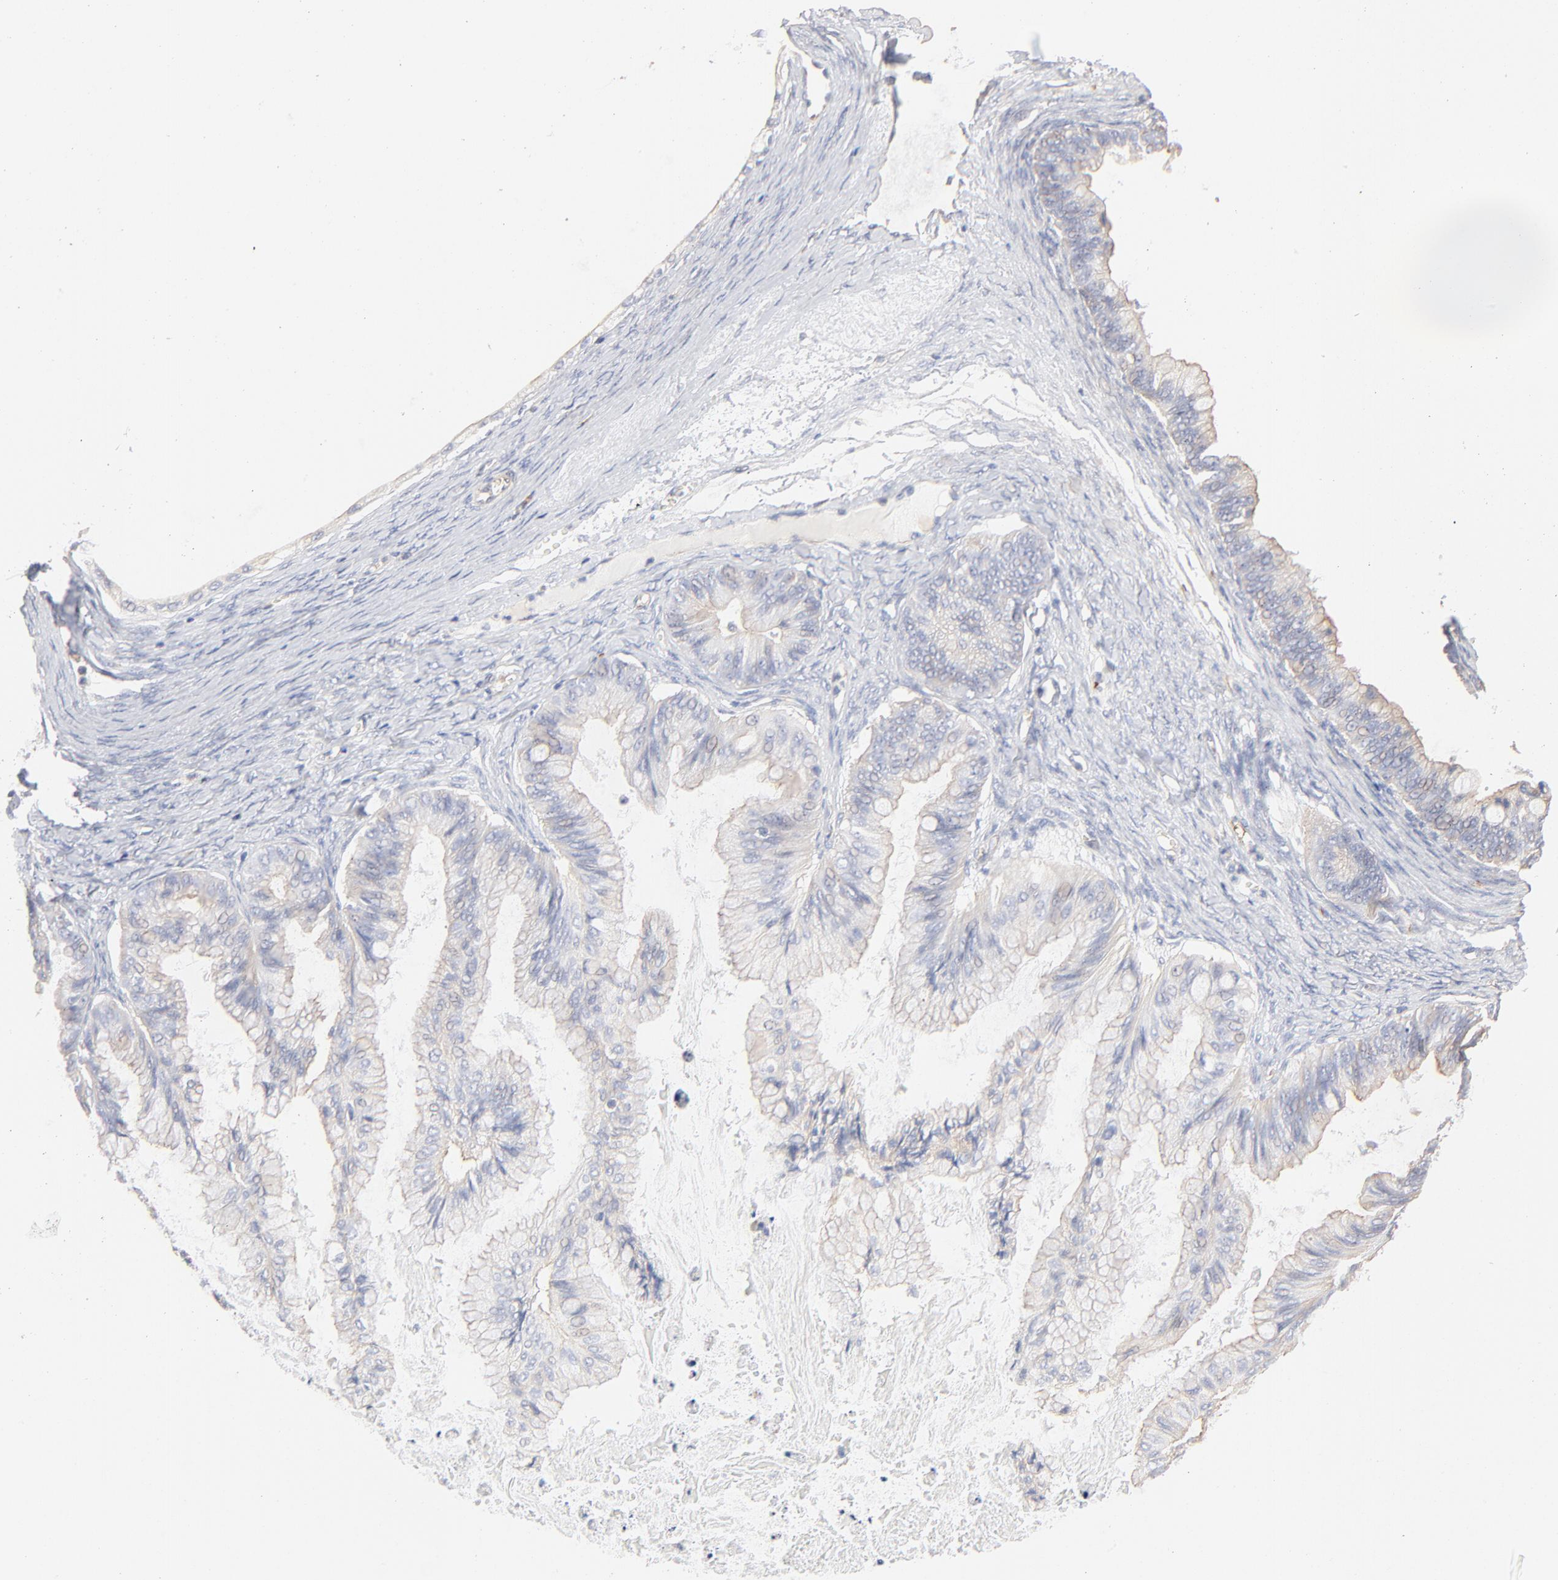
{"staining": {"intensity": "negative", "quantity": "none", "location": "none"}, "tissue": "ovarian cancer", "cell_type": "Tumor cells", "image_type": "cancer", "snomed": [{"axis": "morphology", "description": "Cystadenocarcinoma, mucinous, NOS"}, {"axis": "topography", "description": "Ovary"}], "caption": "Human ovarian cancer (mucinous cystadenocarcinoma) stained for a protein using immunohistochemistry (IHC) shows no expression in tumor cells.", "gene": "SPTB", "patient": {"sex": "female", "age": 57}}